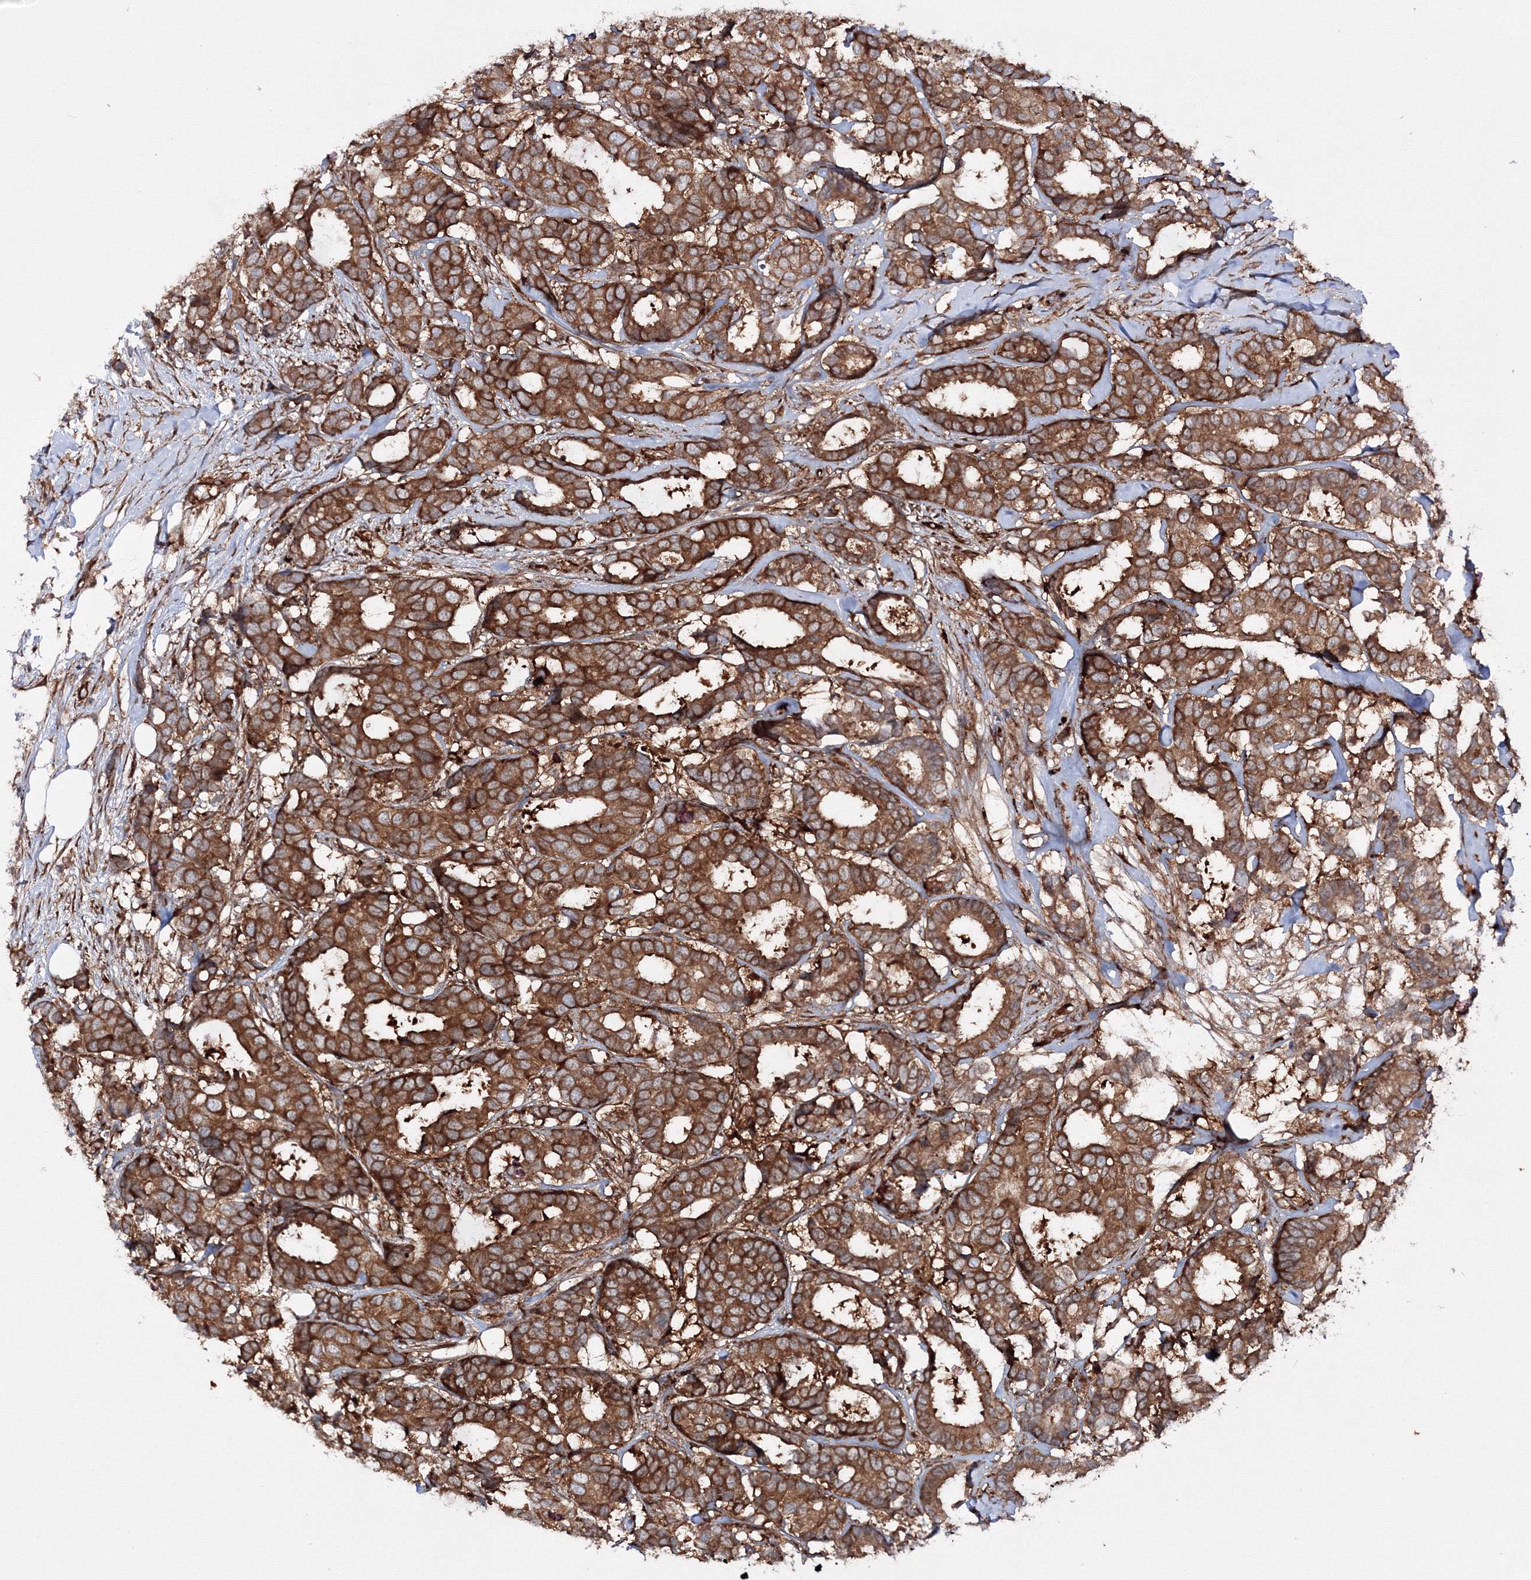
{"staining": {"intensity": "strong", "quantity": ">75%", "location": "cytoplasmic/membranous"}, "tissue": "breast cancer", "cell_type": "Tumor cells", "image_type": "cancer", "snomed": [{"axis": "morphology", "description": "Duct carcinoma"}, {"axis": "topography", "description": "Breast"}], "caption": "Brown immunohistochemical staining in human breast invasive ductal carcinoma reveals strong cytoplasmic/membranous positivity in approximately >75% of tumor cells.", "gene": "HARS1", "patient": {"sex": "female", "age": 87}}